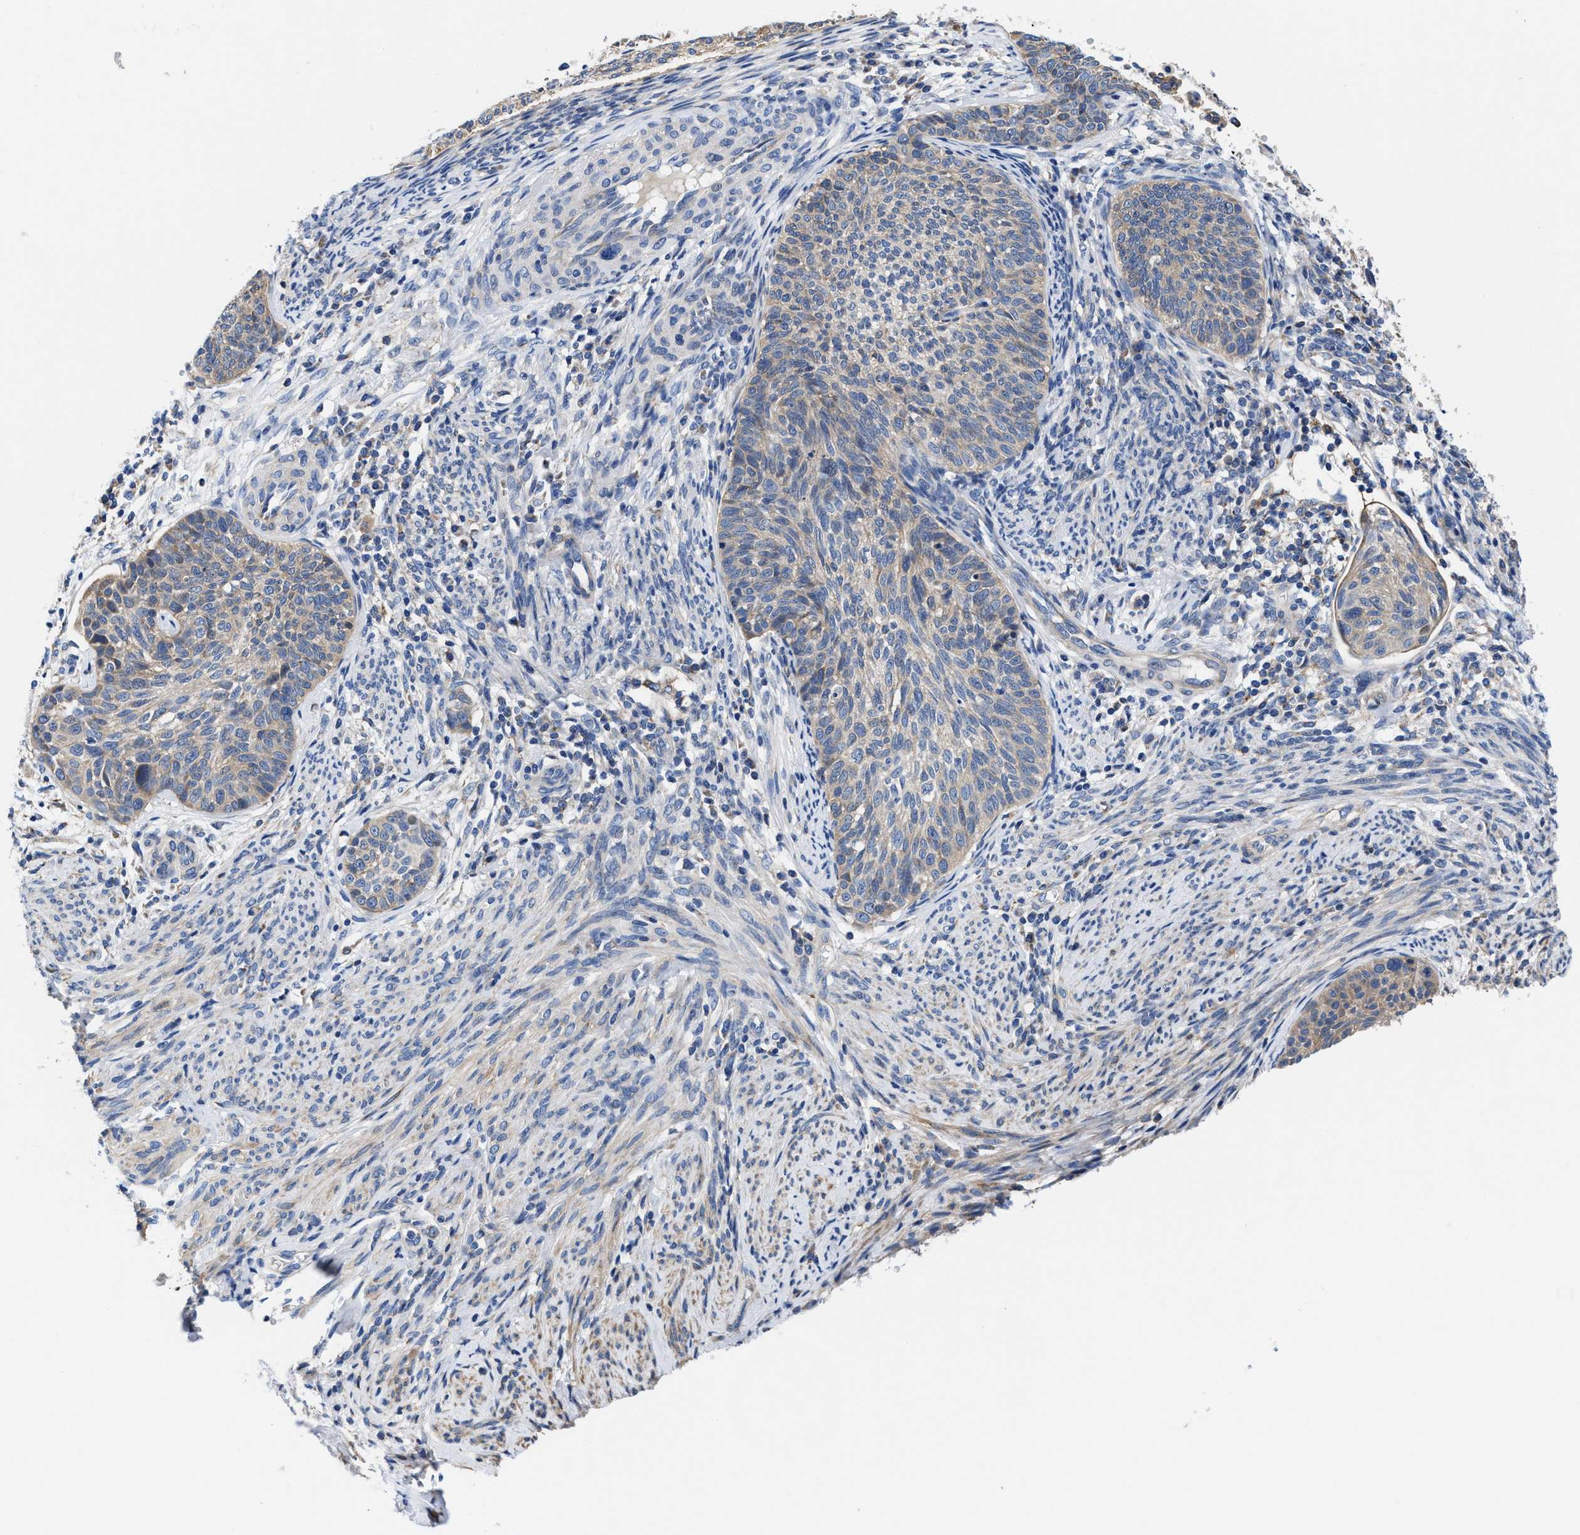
{"staining": {"intensity": "weak", "quantity": "<25%", "location": "cytoplasmic/membranous"}, "tissue": "cervical cancer", "cell_type": "Tumor cells", "image_type": "cancer", "snomed": [{"axis": "morphology", "description": "Squamous cell carcinoma, NOS"}, {"axis": "topography", "description": "Cervix"}], "caption": "DAB (3,3'-diaminobenzidine) immunohistochemical staining of human cervical cancer (squamous cell carcinoma) displays no significant staining in tumor cells.", "gene": "TMEM30A", "patient": {"sex": "female", "age": 70}}